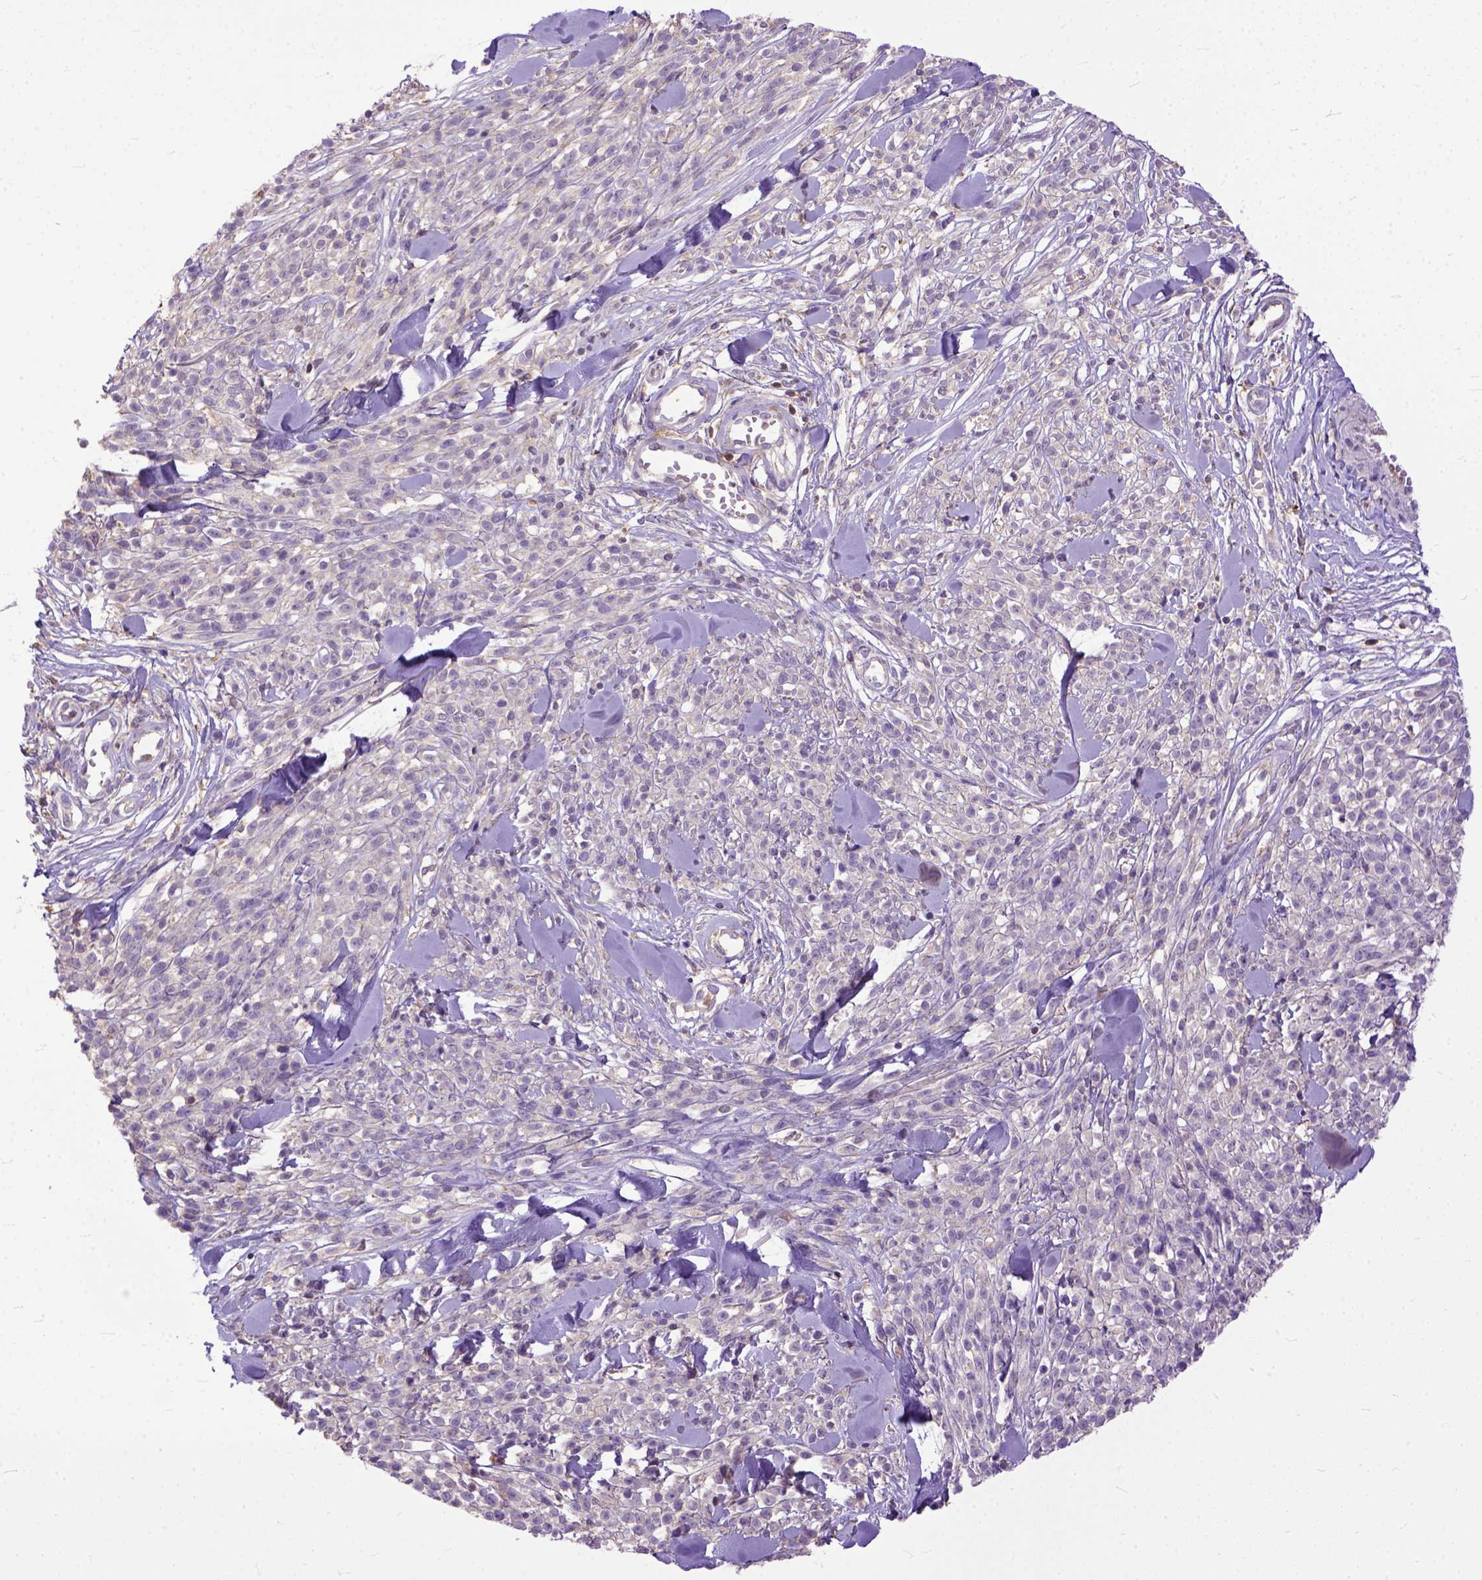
{"staining": {"intensity": "negative", "quantity": "none", "location": "none"}, "tissue": "melanoma", "cell_type": "Tumor cells", "image_type": "cancer", "snomed": [{"axis": "morphology", "description": "Malignant melanoma, NOS"}, {"axis": "topography", "description": "Skin"}, {"axis": "topography", "description": "Skin of trunk"}], "caption": "The photomicrograph demonstrates no staining of tumor cells in malignant melanoma. The staining was performed using DAB to visualize the protein expression in brown, while the nuclei were stained in blue with hematoxylin (Magnification: 20x).", "gene": "NAMPT", "patient": {"sex": "male", "age": 74}}